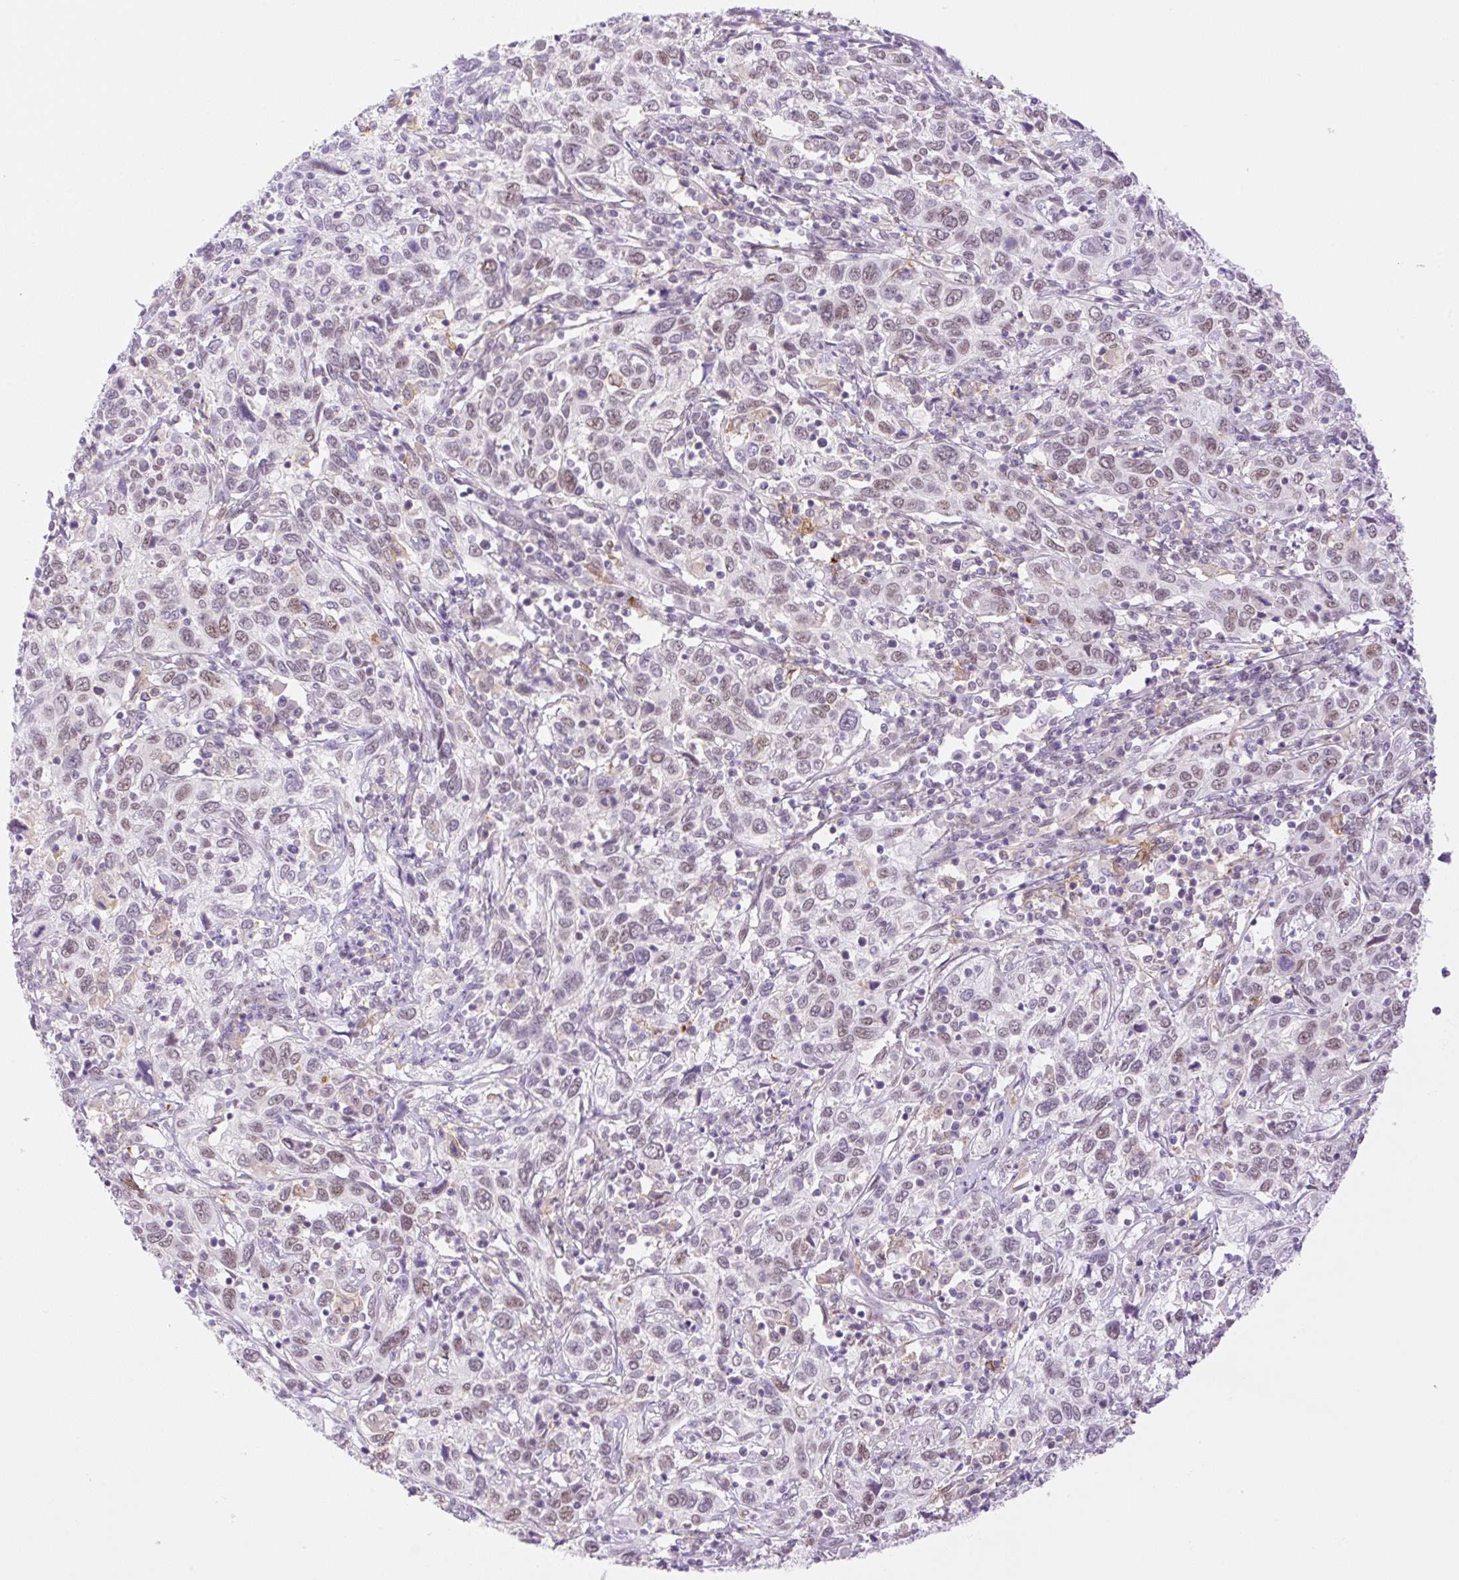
{"staining": {"intensity": "weak", "quantity": ">75%", "location": "nuclear"}, "tissue": "cervical cancer", "cell_type": "Tumor cells", "image_type": "cancer", "snomed": [{"axis": "morphology", "description": "Squamous cell carcinoma, NOS"}, {"axis": "topography", "description": "Cervix"}], "caption": "Immunohistochemical staining of cervical cancer (squamous cell carcinoma) displays low levels of weak nuclear protein positivity in about >75% of tumor cells. Nuclei are stained in blue.", "gene": "PALM3", "patient": {"sex": "female", "age": 46}}